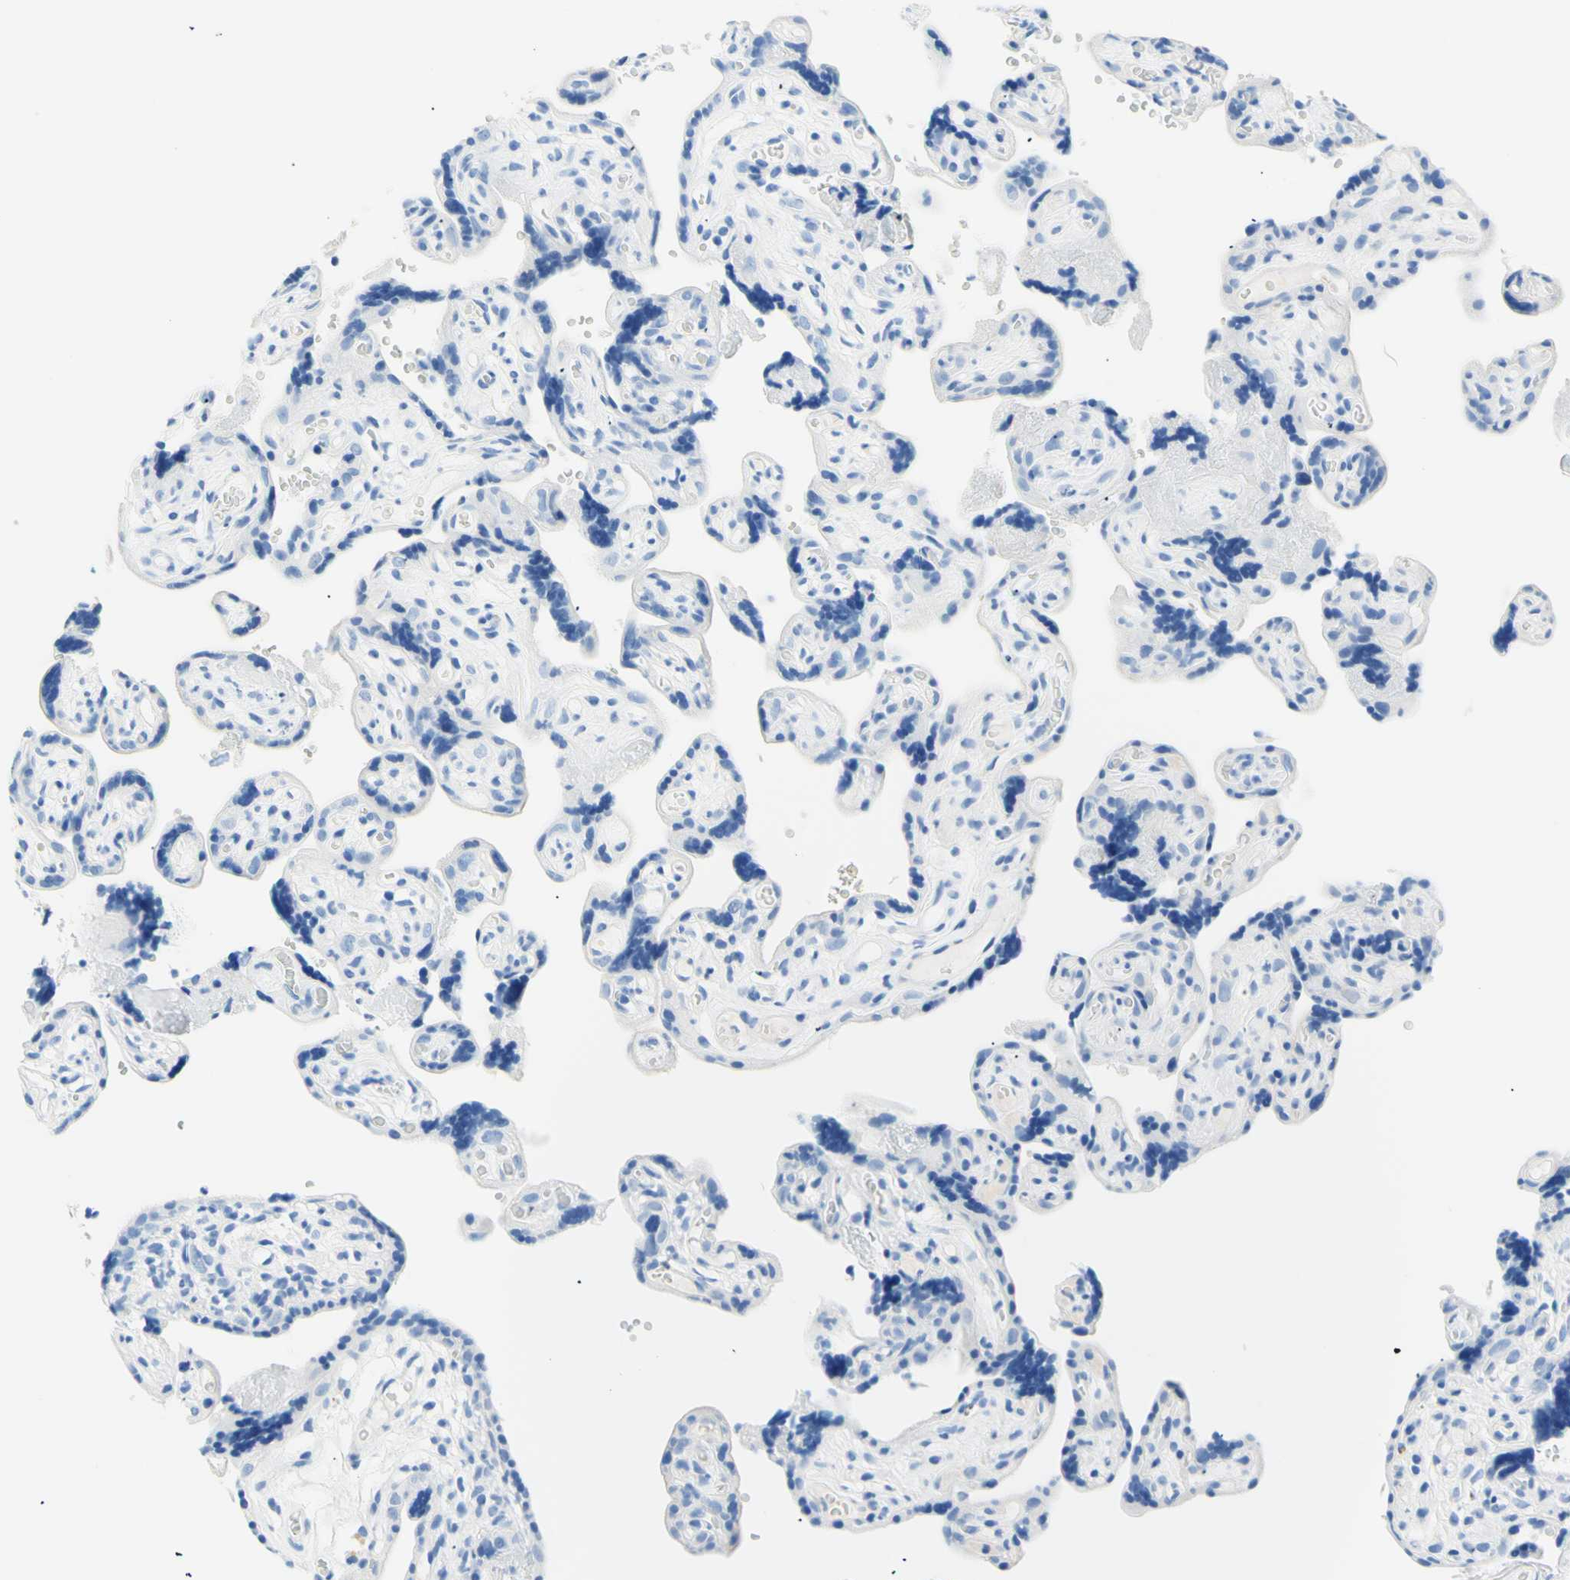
{"staining": {"intensity": "negative", "quantity": "none", "location": "none"}, "tissue": "placenta", "cell_type": "Decidual cells", "image_type": "normal", "snomed": [{"axis": "morphology", "description": "Normal tissue, NOS"}, {"axis": "topography", "description": "Placenta"}], "caption": "An immunohistochemistry (IHC) micrograph of unremarkable placenta is shown. There is no staining in decidual cells of placenta.", "gene": "MYH2", "patient": {"sex": "female", "age": 30}}